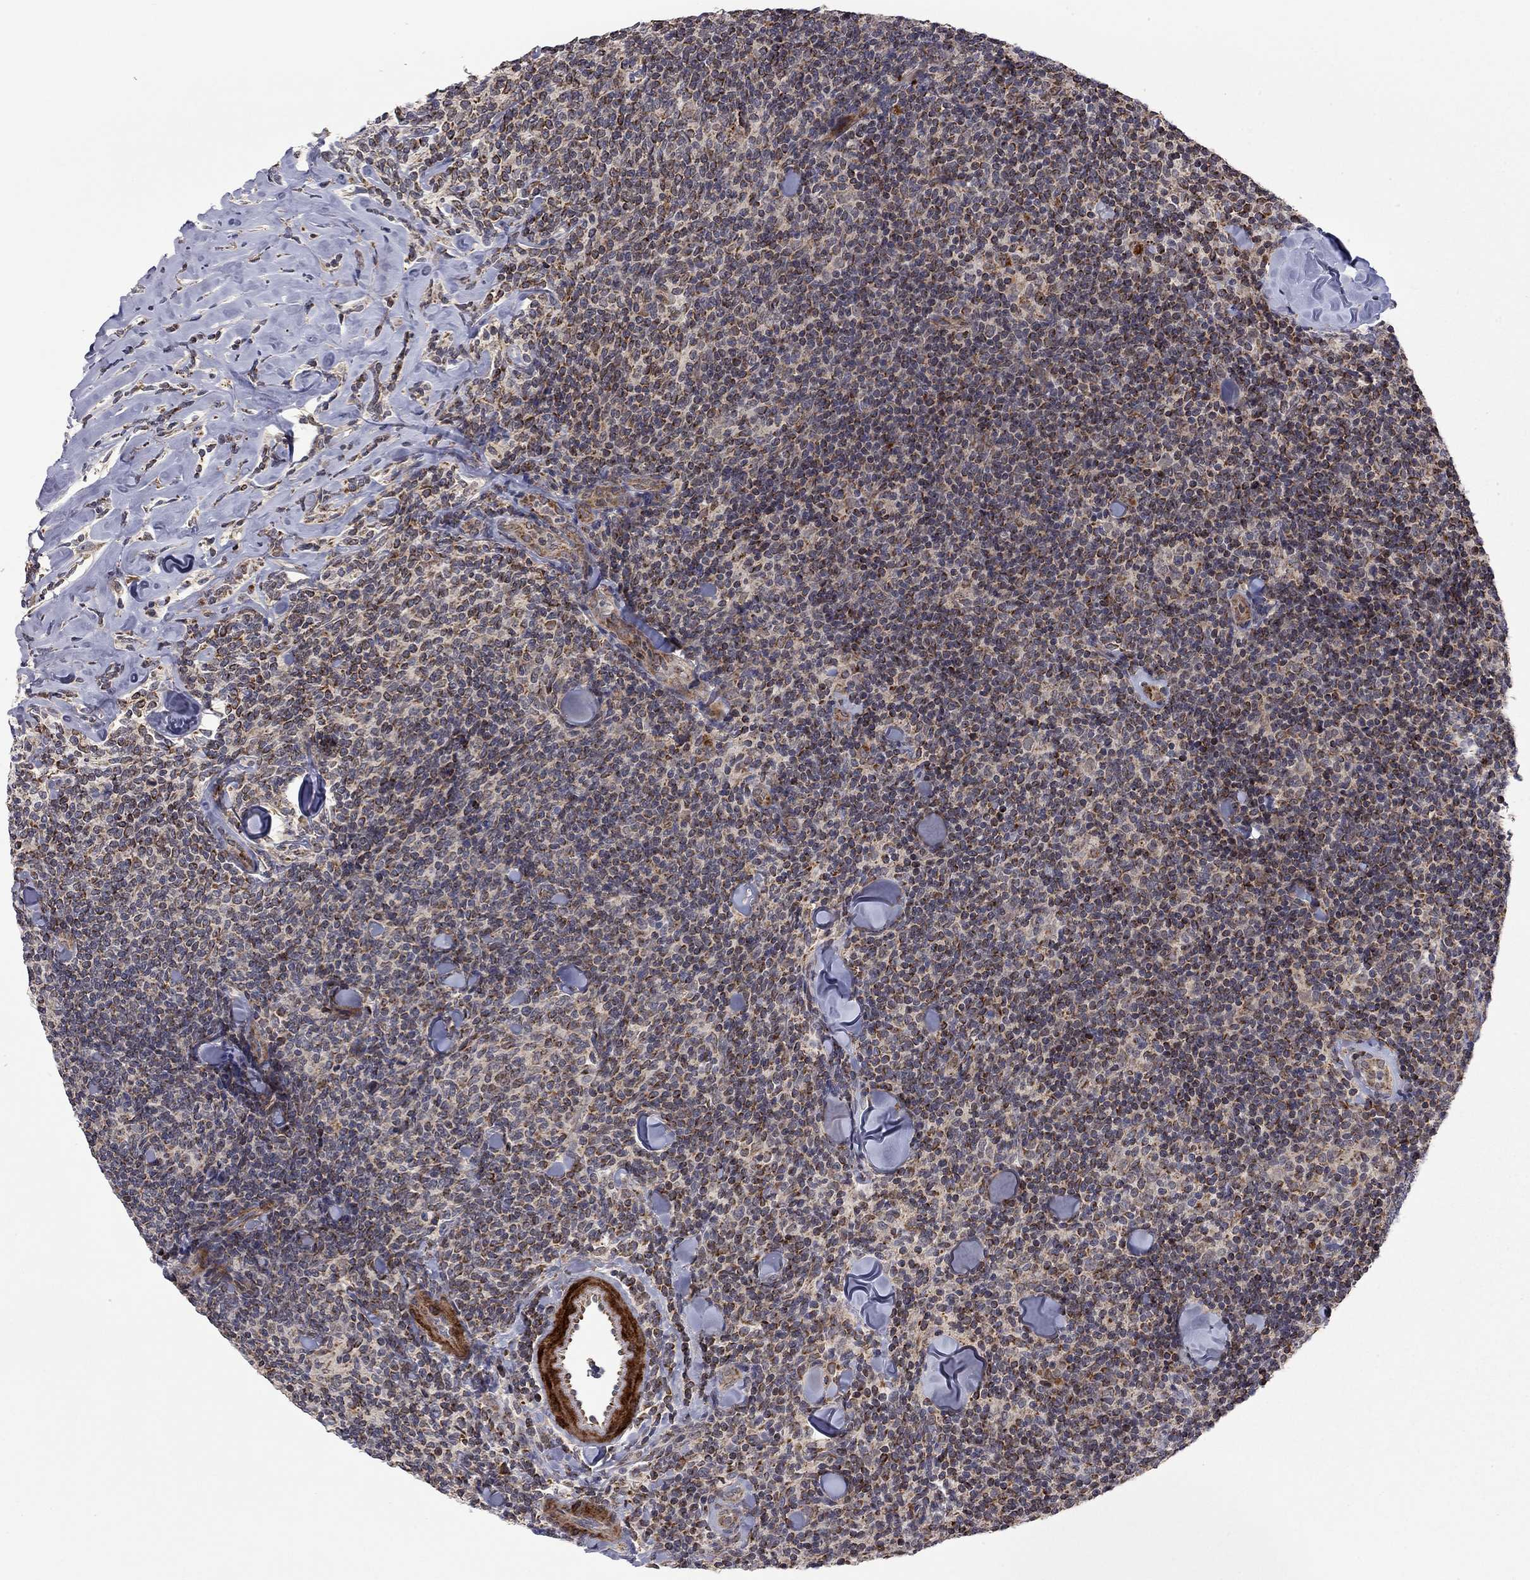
{"staining": {"intensity": "weak", "quantity": ">75%", "location": "cytoplasmic/membranous"}, "tissue": "lymphoma", "cell_type": "Tumor cells", "image_type": "cancer", "snomed": [{"axis": "morphology", "description": "Malignant lymphoma, non-Hodgkin's type, Low grade"}, {"axis": "topography", "description": "Lymph node"}], "caption": "Weak cytoplasmic/membranous staining is present in approximately >75% of tumor cells in low-grade malignant lymphoma, non-Hodgkin's type.", "gene": "IDS", "patient": {"sex": "female", "age": 56}}